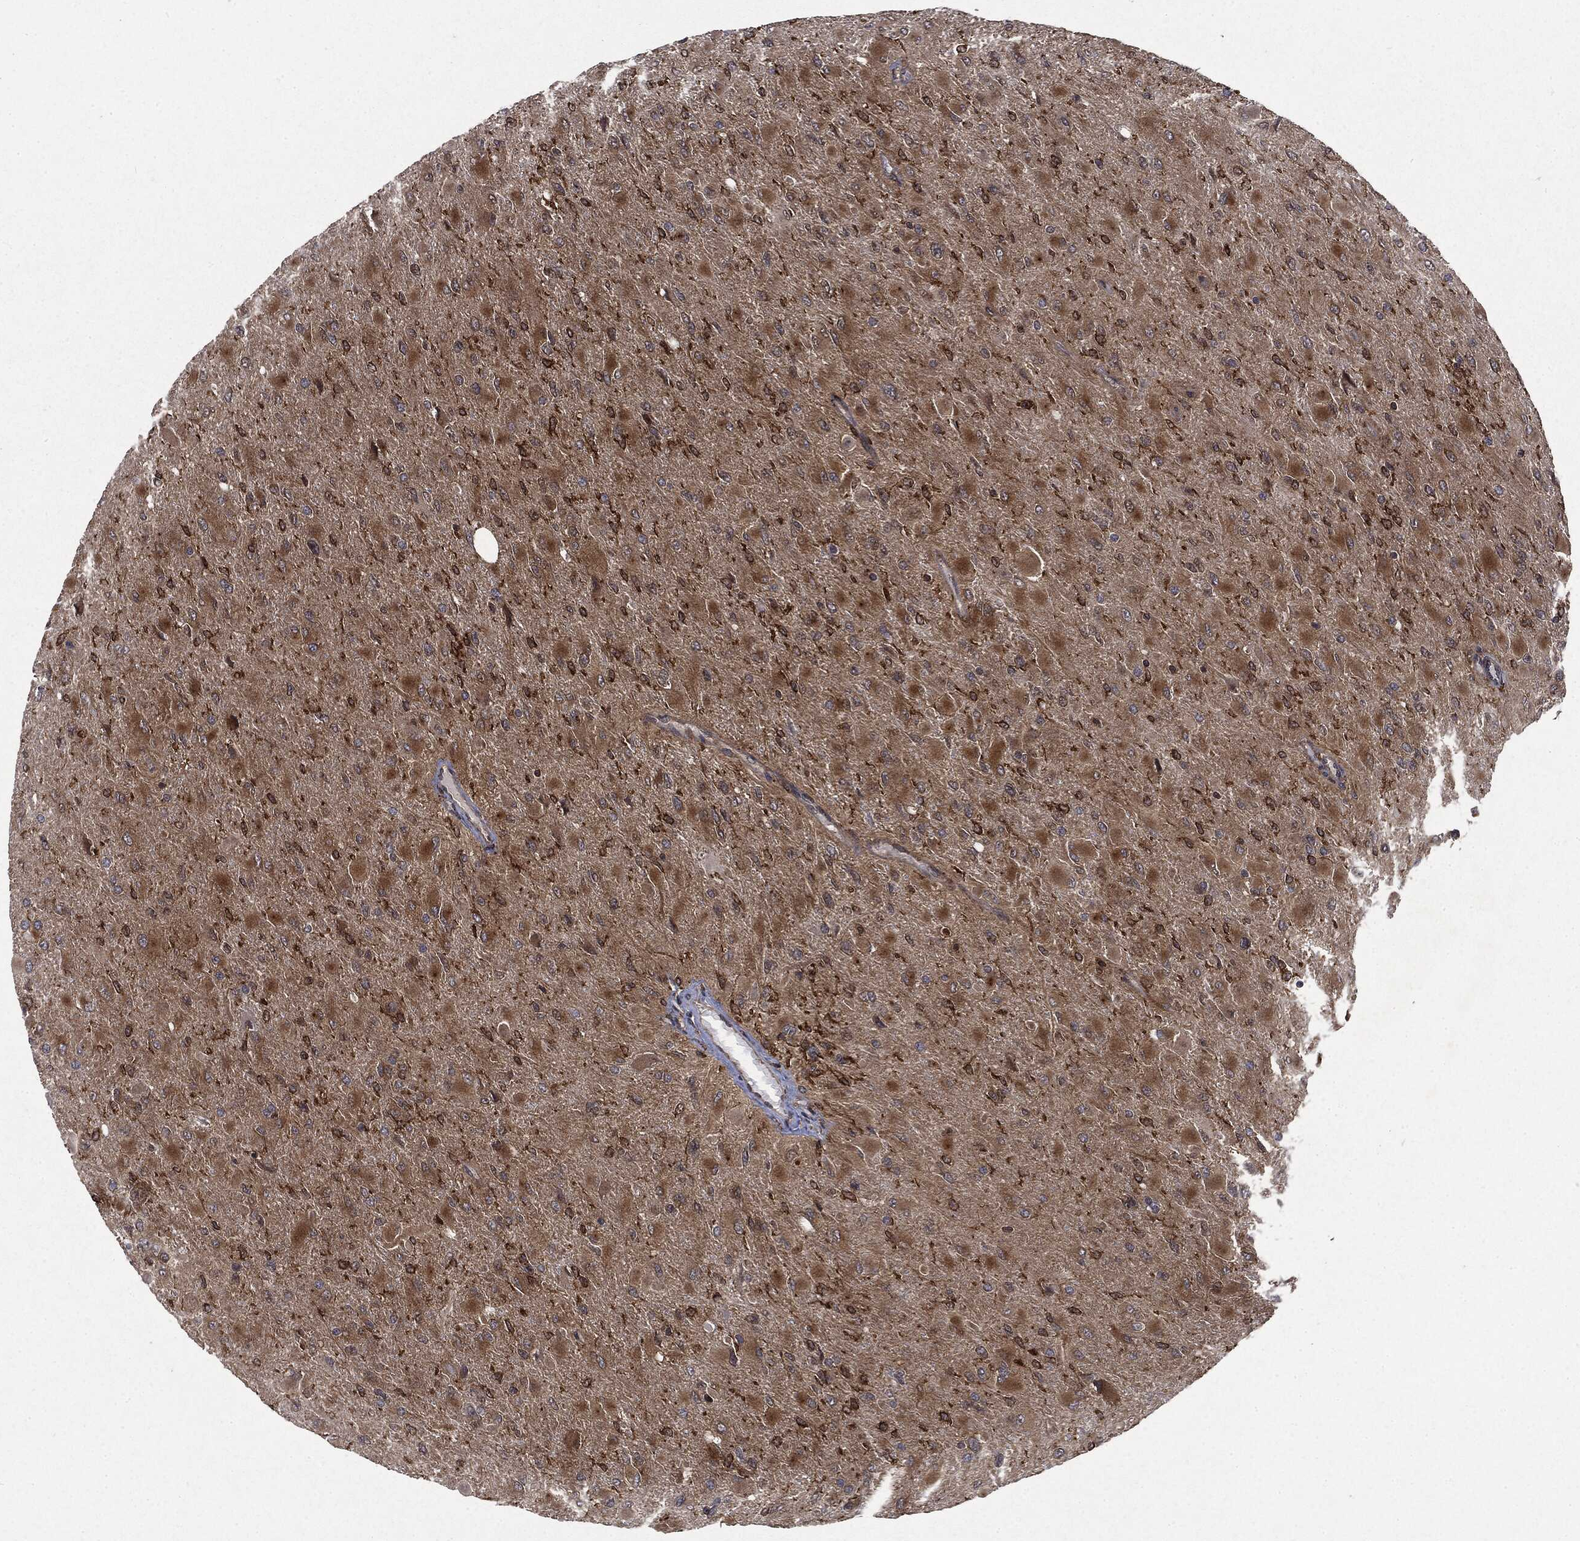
{"staining": {"intensity": "moderate", "quantity": ">75%", "location": "cytoplasmic/membranous"}, "tissue": "glioma", "cell_type": "Tumor cells", "image_type": "cancer", "snomed": [{"axis": "morphology", "description": "Glioma, malignant, High grade"}, {"axis": "topography", "description": "Cerebral cortex"}], "caption": "A photomicrograph showing moderate cytoplasmic/membranous positivity in approximately >75% of tumor cells in glioma, as visualized by brown immunohistochemical staining.", "gene": "SNX5", "patient": {"sex": "female", "age": 36}}